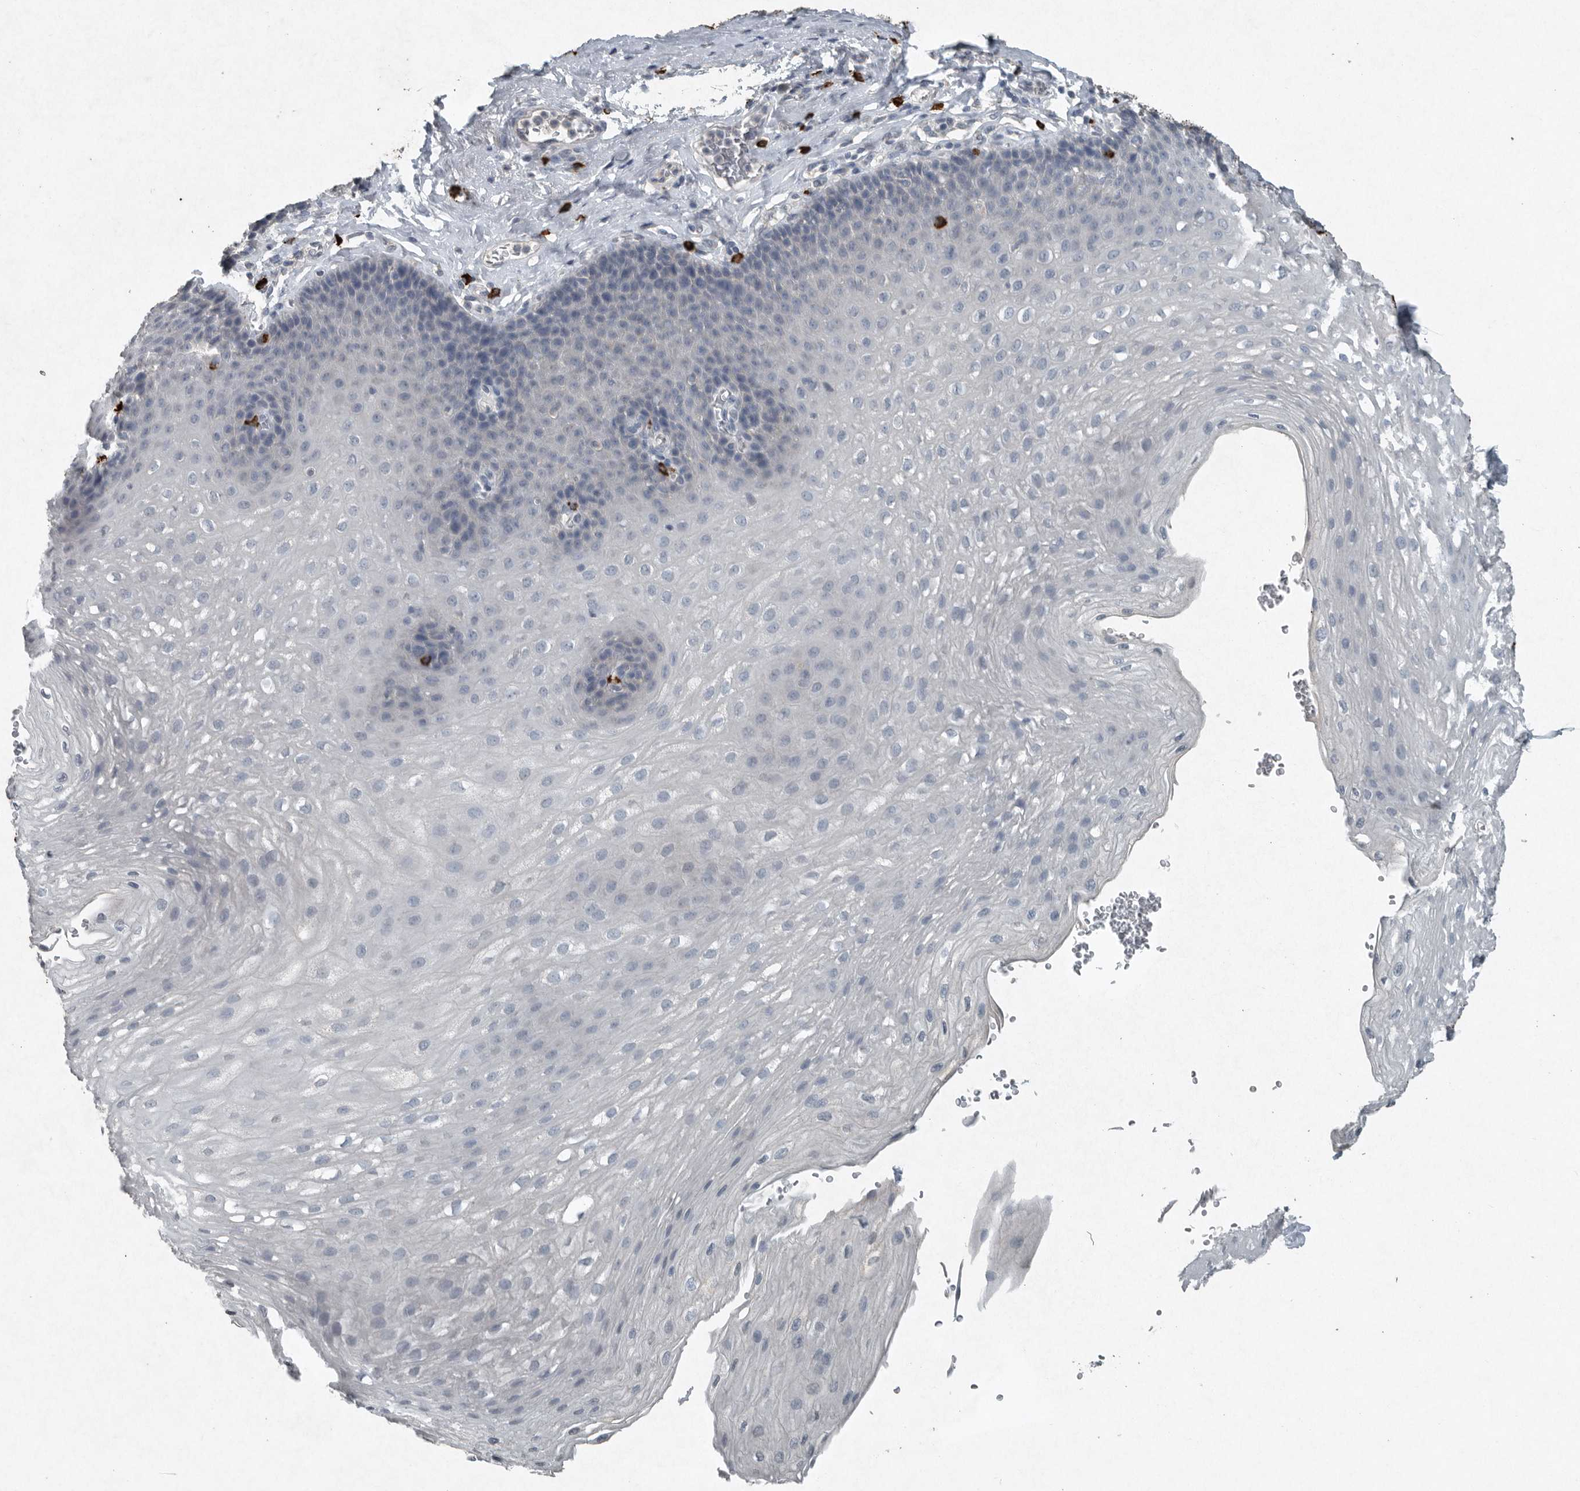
{"staining": {"intensity": "negative", "quantity": "none", "location": "none"}, "tissue": "esophagus", "cell_type": "Squamous epithelial cells", "image_type": "normal", "snomed": [{"axis": "morphology", "description": "Normal tissue, NOS"}, {"axis": "topography", "description": "Esophagus"}], "caption": "This is an IHC photomicrograph of unremarkable esophagus. There is no expression in squamous epithelial cells.", "gene": "IL20", "patient": {"sex": "female", "age": 66}}